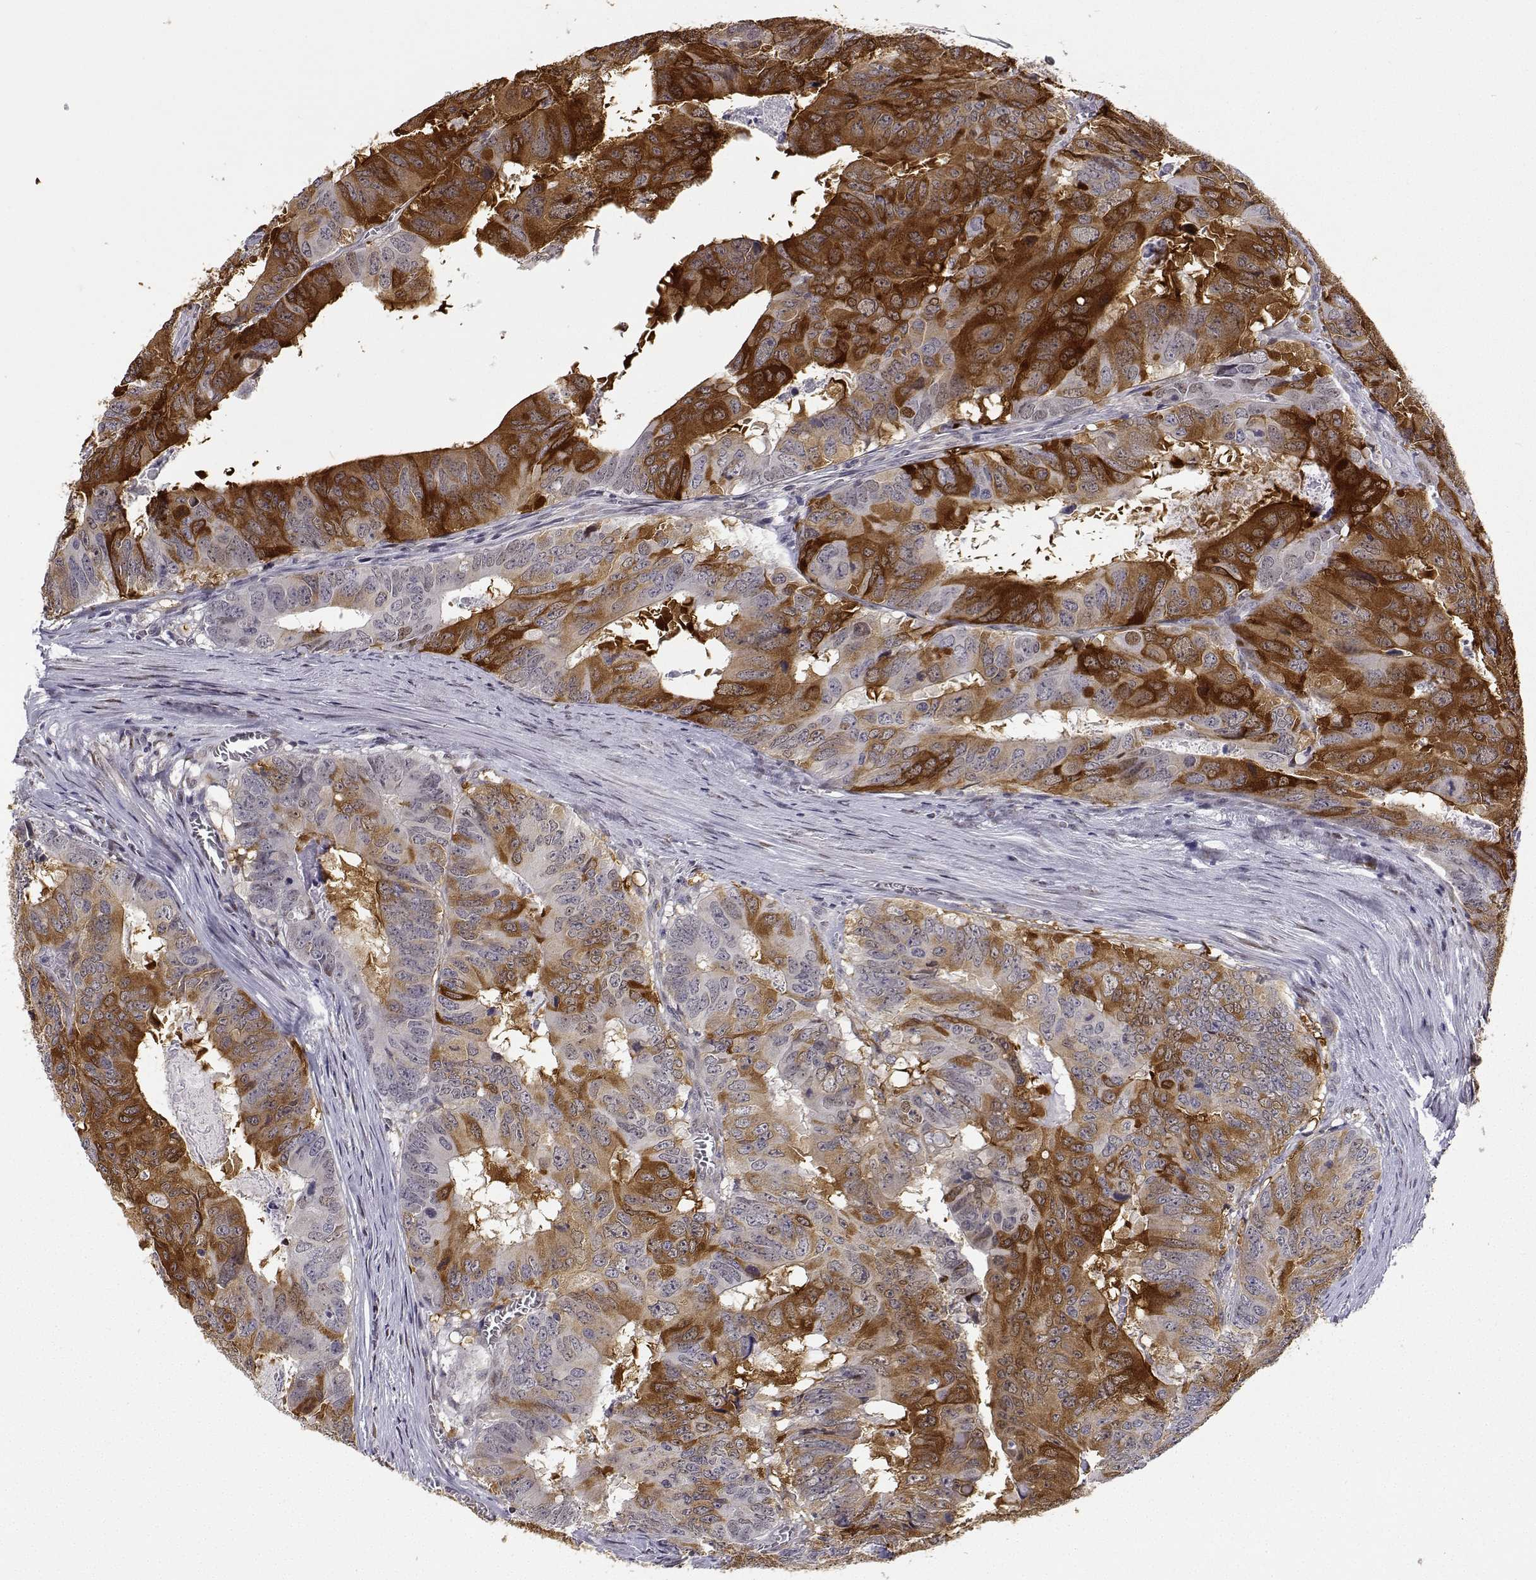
{"staining": {"intensity": "strong", "quantity": "25%-75%", "location": "cytoplasmic/membranous,nuclear"}, "tissue": "colorectal cancer", "cell_type": "Tumor cells", "image_type": "cancer", "snomed": [{"axis": "morphology", "description": "Adenocarcinoma, NOS"}, {"axis": "topography", "description": "Colon"}], "caption": "Human colorectal cancer stained with a brown dye reveals strong cytoplasmic/membranous and nuclear positive expression in approximately 25%-75% of tumor cells.", "gene": "PHGDH", "patient": {"sex": "male", "age": 79}}